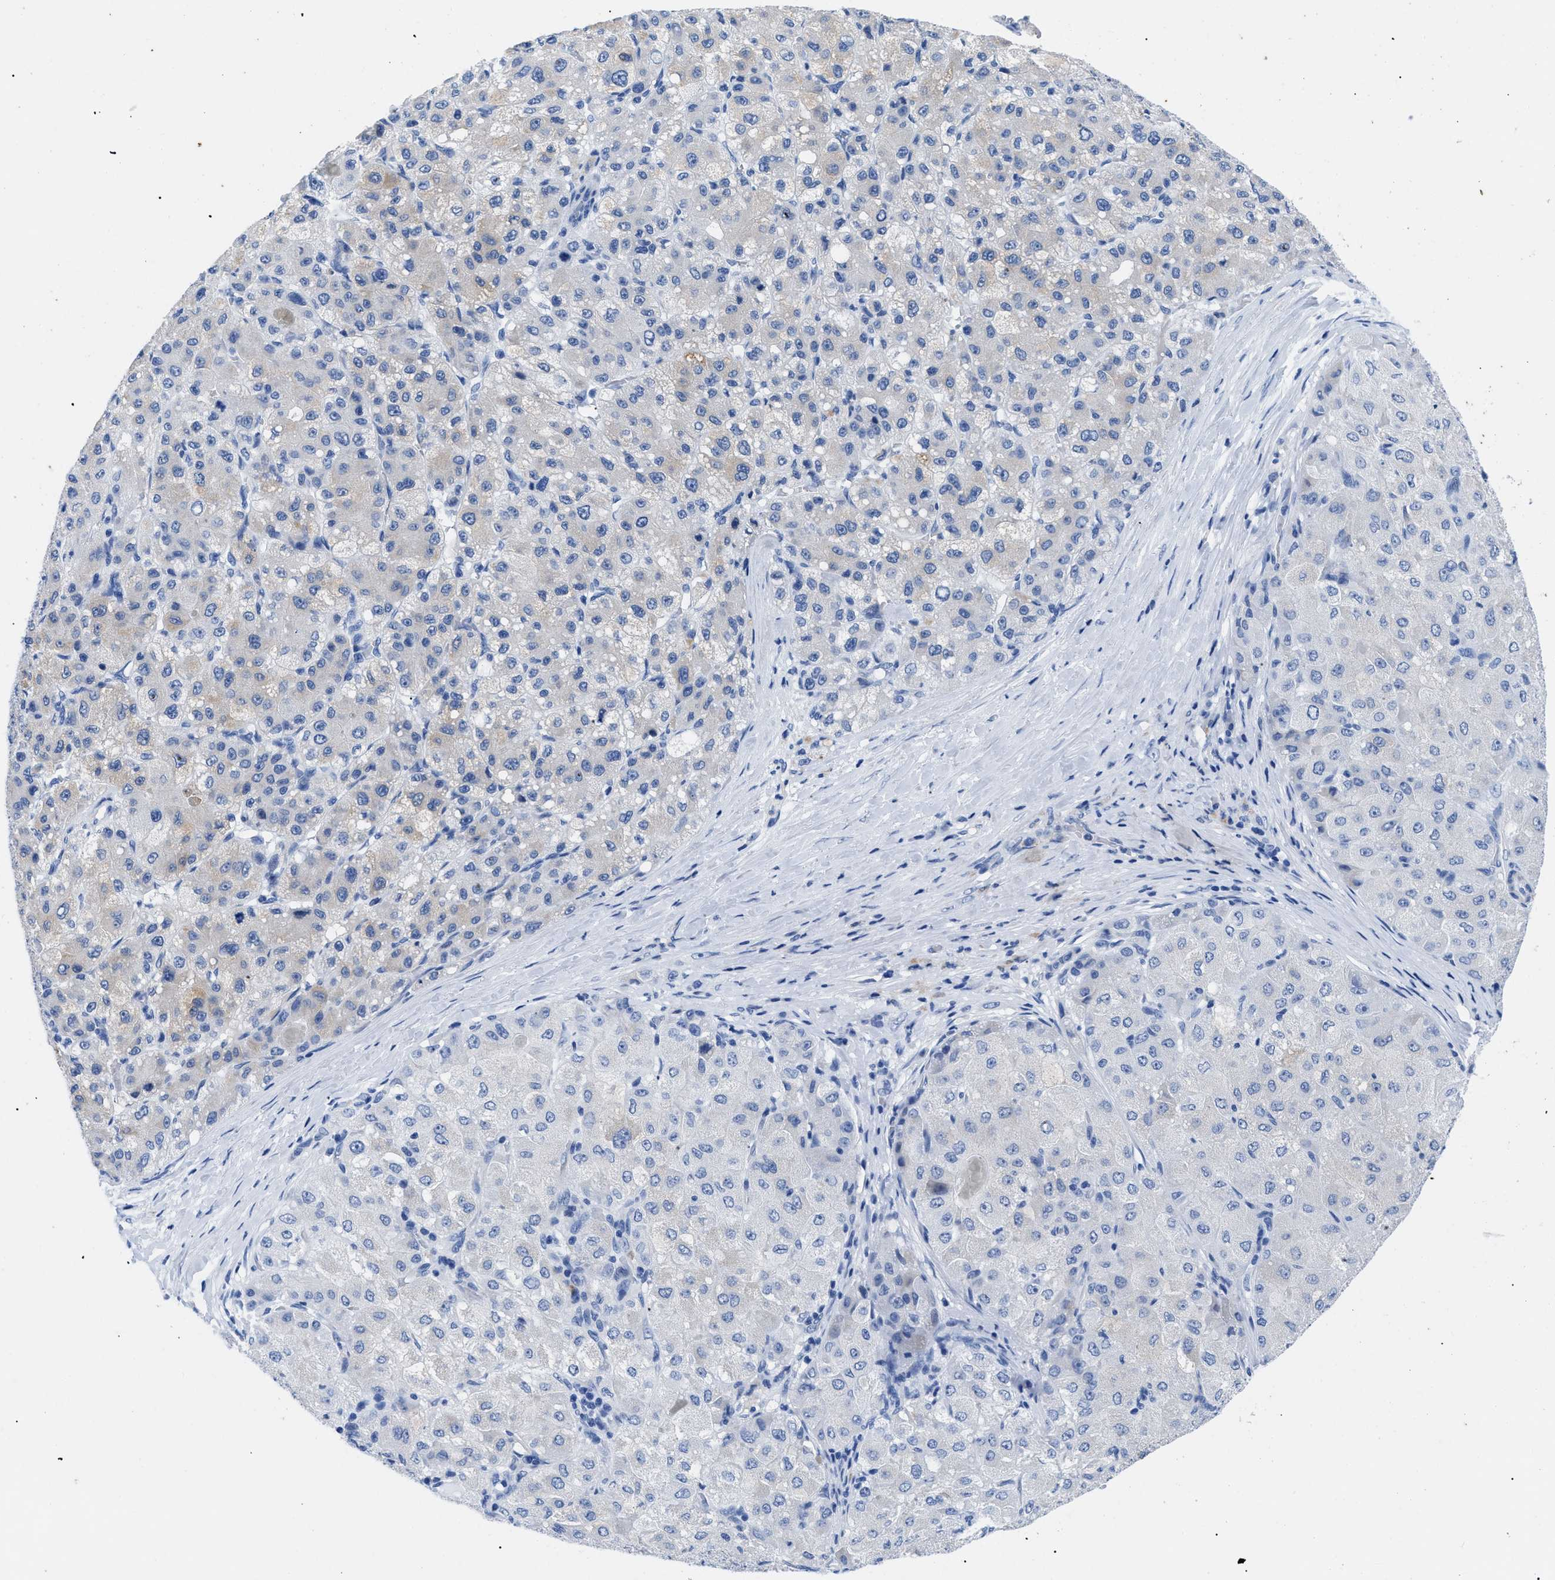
{"staining": {"intensity": "negative", "quantity": "none", "location": "none"}, "tissue": "liver cancer", "cell_type": "Tumor cells", "image_type": "cancer", "snomed": [{"axis": "morphology", "description": "Carcinoma, Hepatocellular, NOS"}, {"axis": "topography", "description": "Liver"}], "caption": "High magnification brightfield microscopy of liver cancer (hepatocellular carcinoma) stained with DAB (brown) and counterstained with hematoxylin (blue): tumor cells show no significant positivity.", "gene": "TMEM68", "patient": {"sex": "male", "age": 80}}